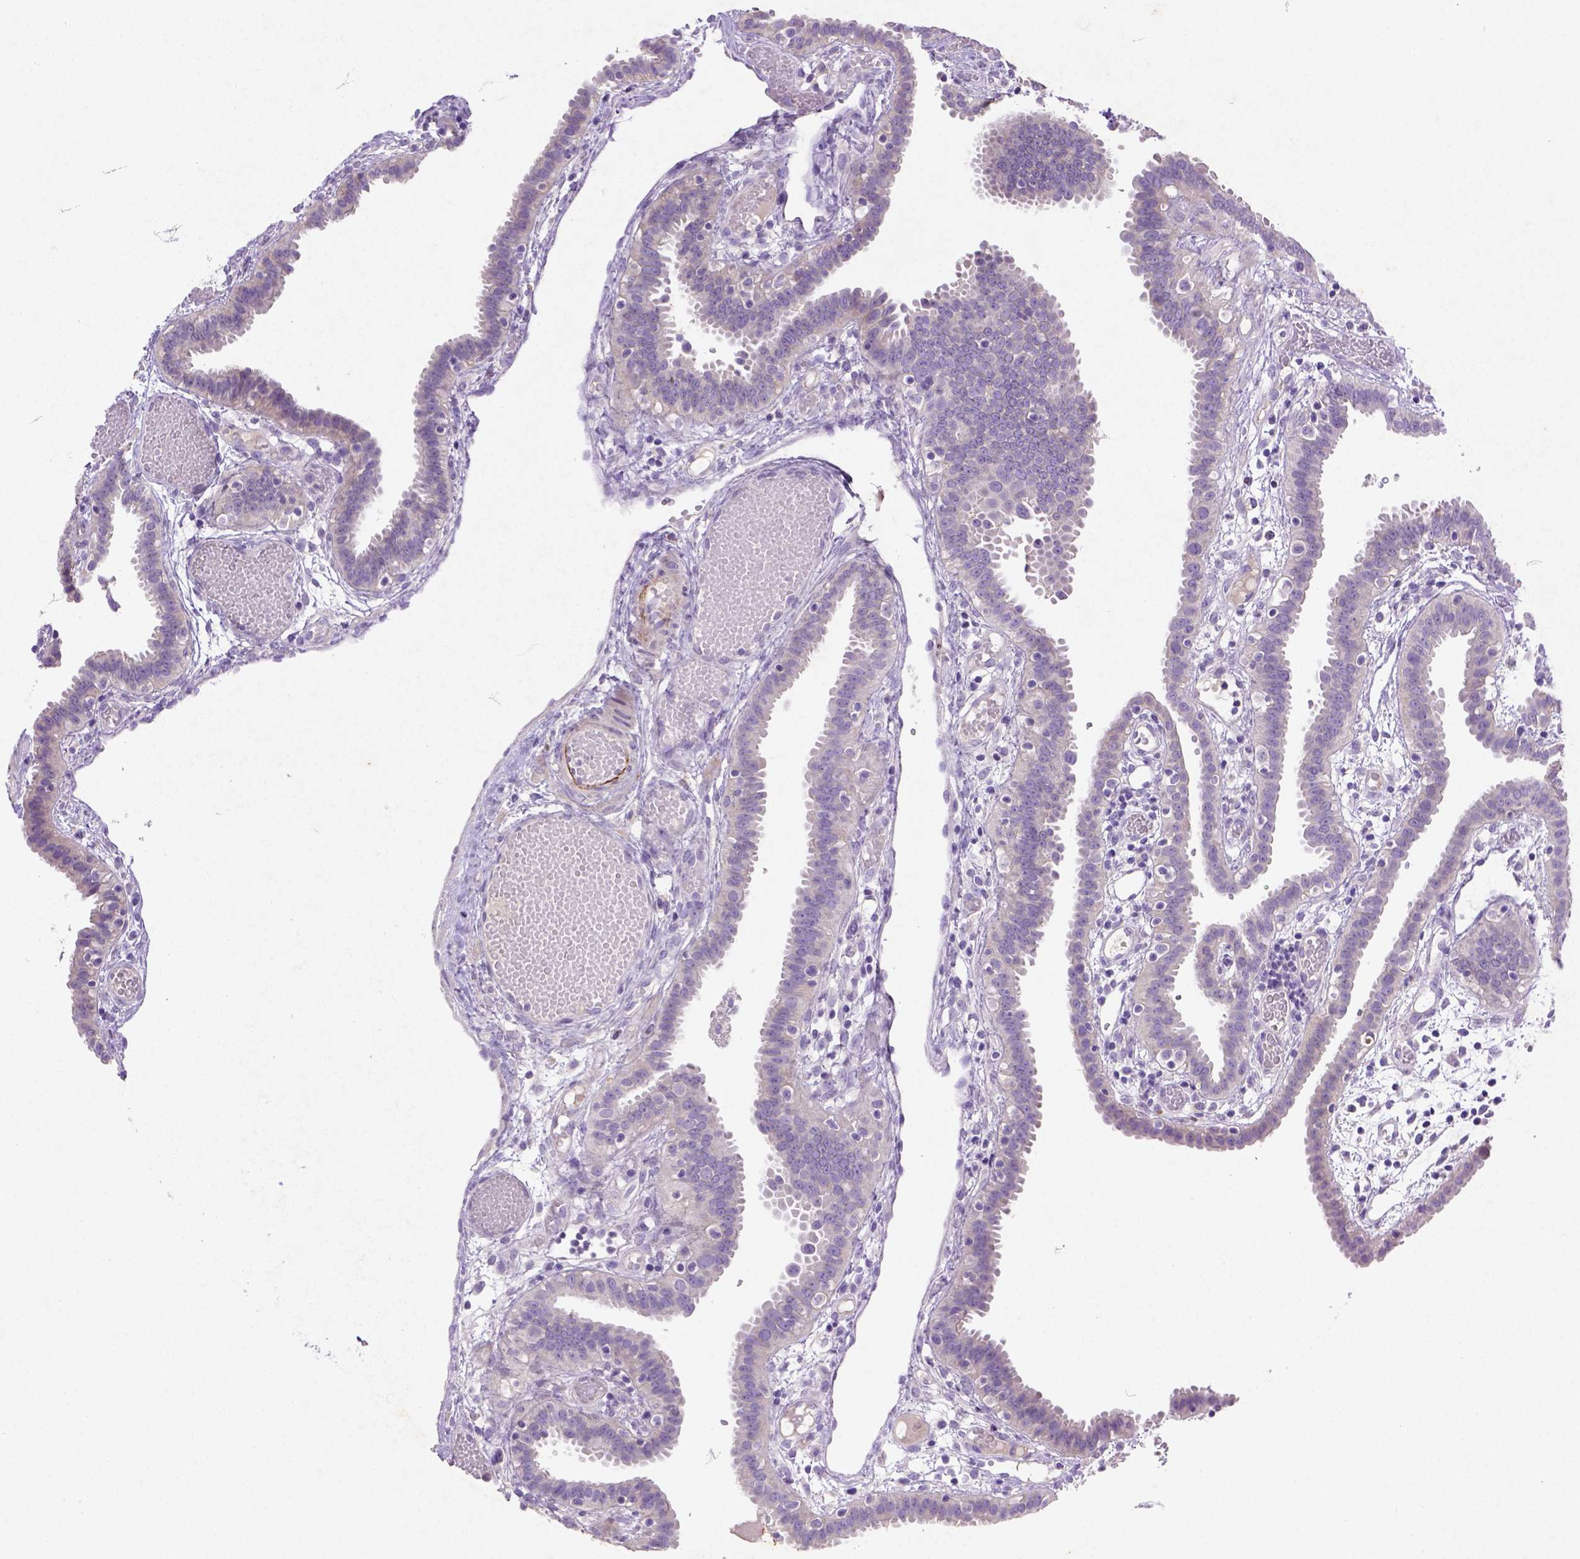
{"staining": {"intensity": "negative", "quantity": "none", "location": "none"}, "tissue": "fallopian tube", "cell_type": "Glandular cells", "image_type": "normal", "snomed": [{"axis": "morphology", "description": "Normal tissue, NOS"}, {"axis": "topography", "description": "Fallopian tube"}], "caption": "This histopathology image is of unremarkable fallopian tube stained with immunohistochemistry (IHC) to label a protein in brown with the nuclei are counter-stained blue. There is no expression in glandular cells. (Stains: DAB immunohistochemistry (IHC) with hematoxylin counter stain, Microscopy: brightfield microscopy at high magnification).", "gene": "NUDT2", "patient": {"sex": "female", "age": 37}}